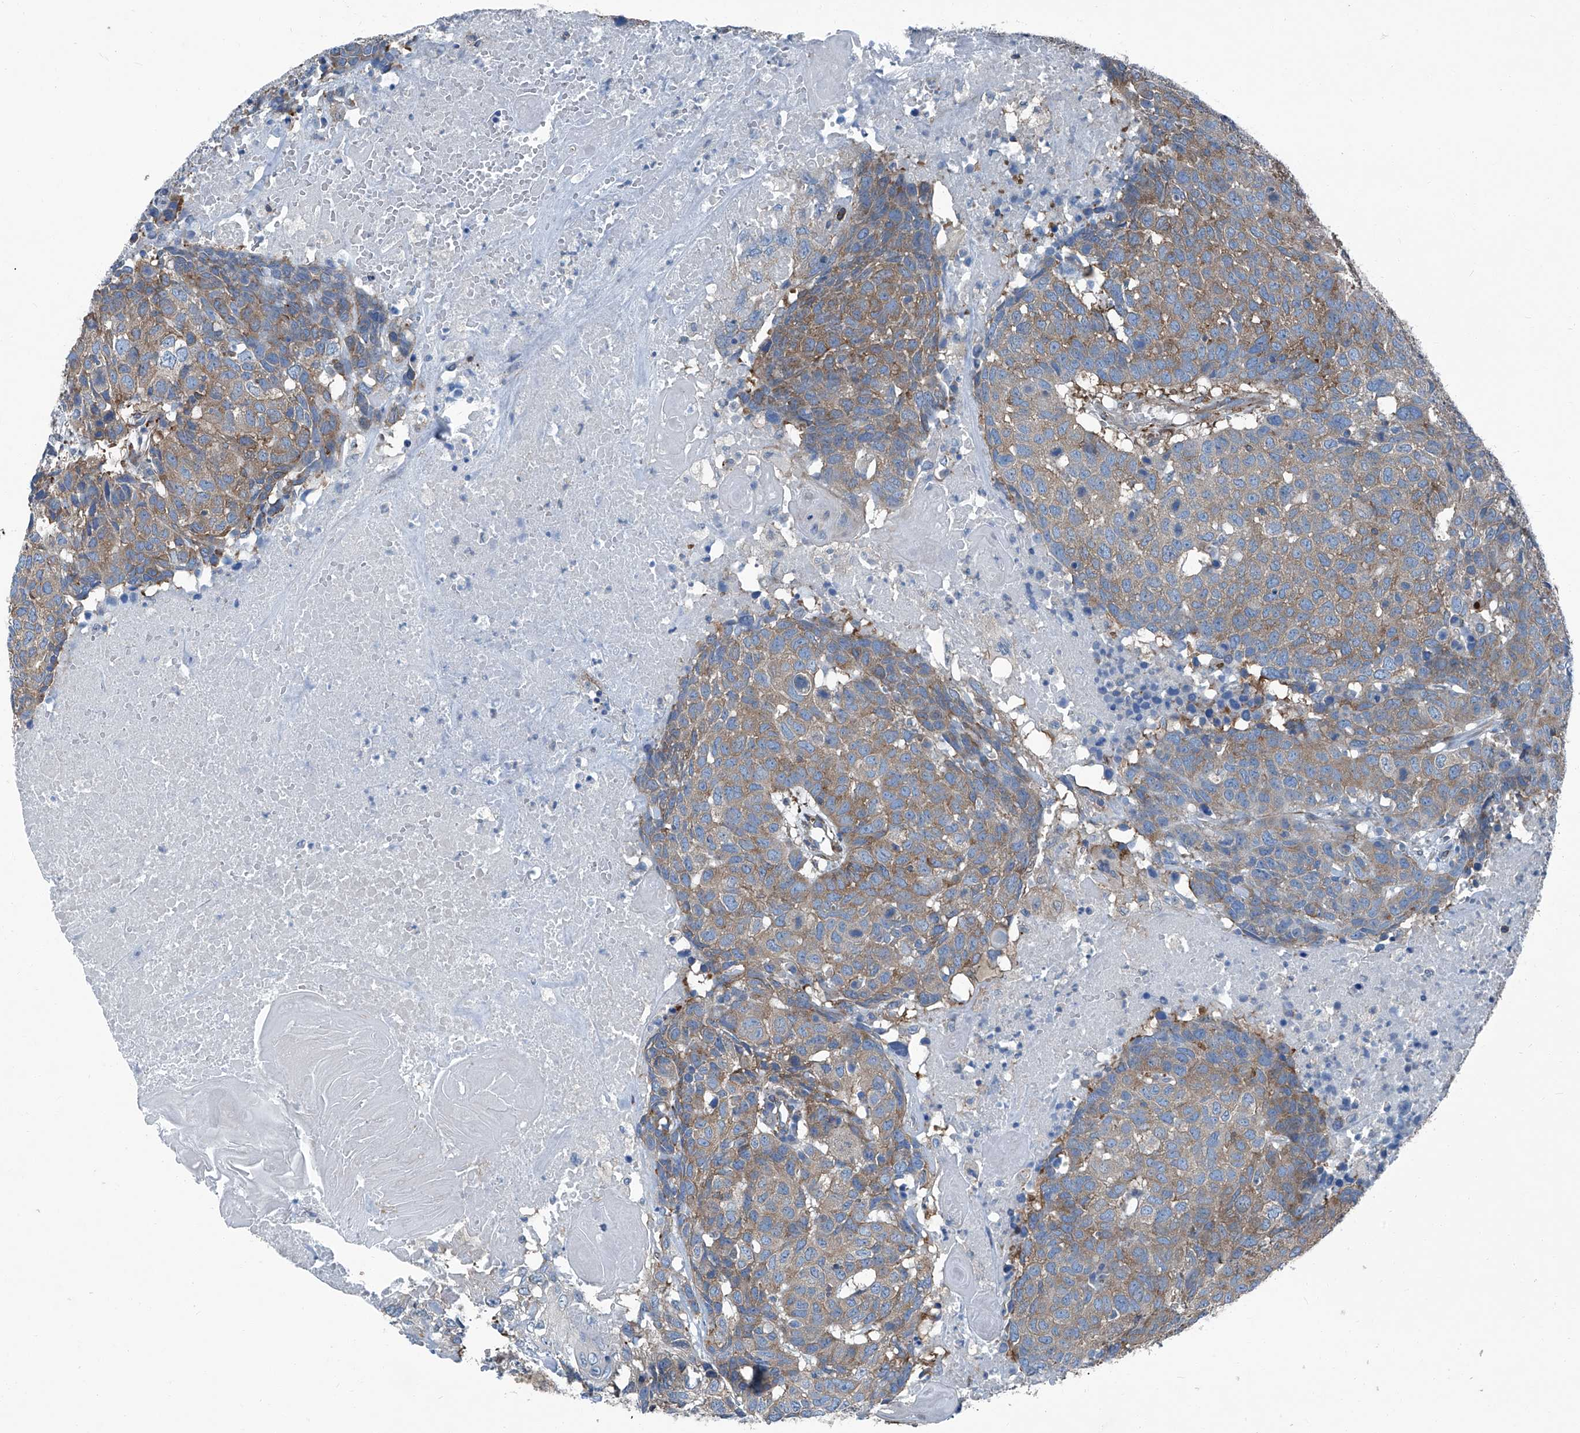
{"staining": {"intensity": "moderate", "quantity": ">75%", "location": "cytoplasmic/membranous"}, "tissue": "head and neck cancer", "cell_type": "Tumor cells", "image_type": "cancer", "snomed": [{"axis": "morphology", "description": "Squamous cell carcinoma, NOS"}, {"axis": "topography", "description": "Head-Neck"}], "caption": "Immunohistochemistry (DAB (3,3'-diaminobenzidine)) staining of human head and neck cancer (squamous cell carcinoma) shows moderate cytoplasmic/membranous protein staining in about >75% of tumor cells. (DAB (3,3'-diaminobenzidine) IHC with brightfield microscopy, high magnification).", "gene": "SEPTIN7", "patient": {"sex": "male", "age": 66}}